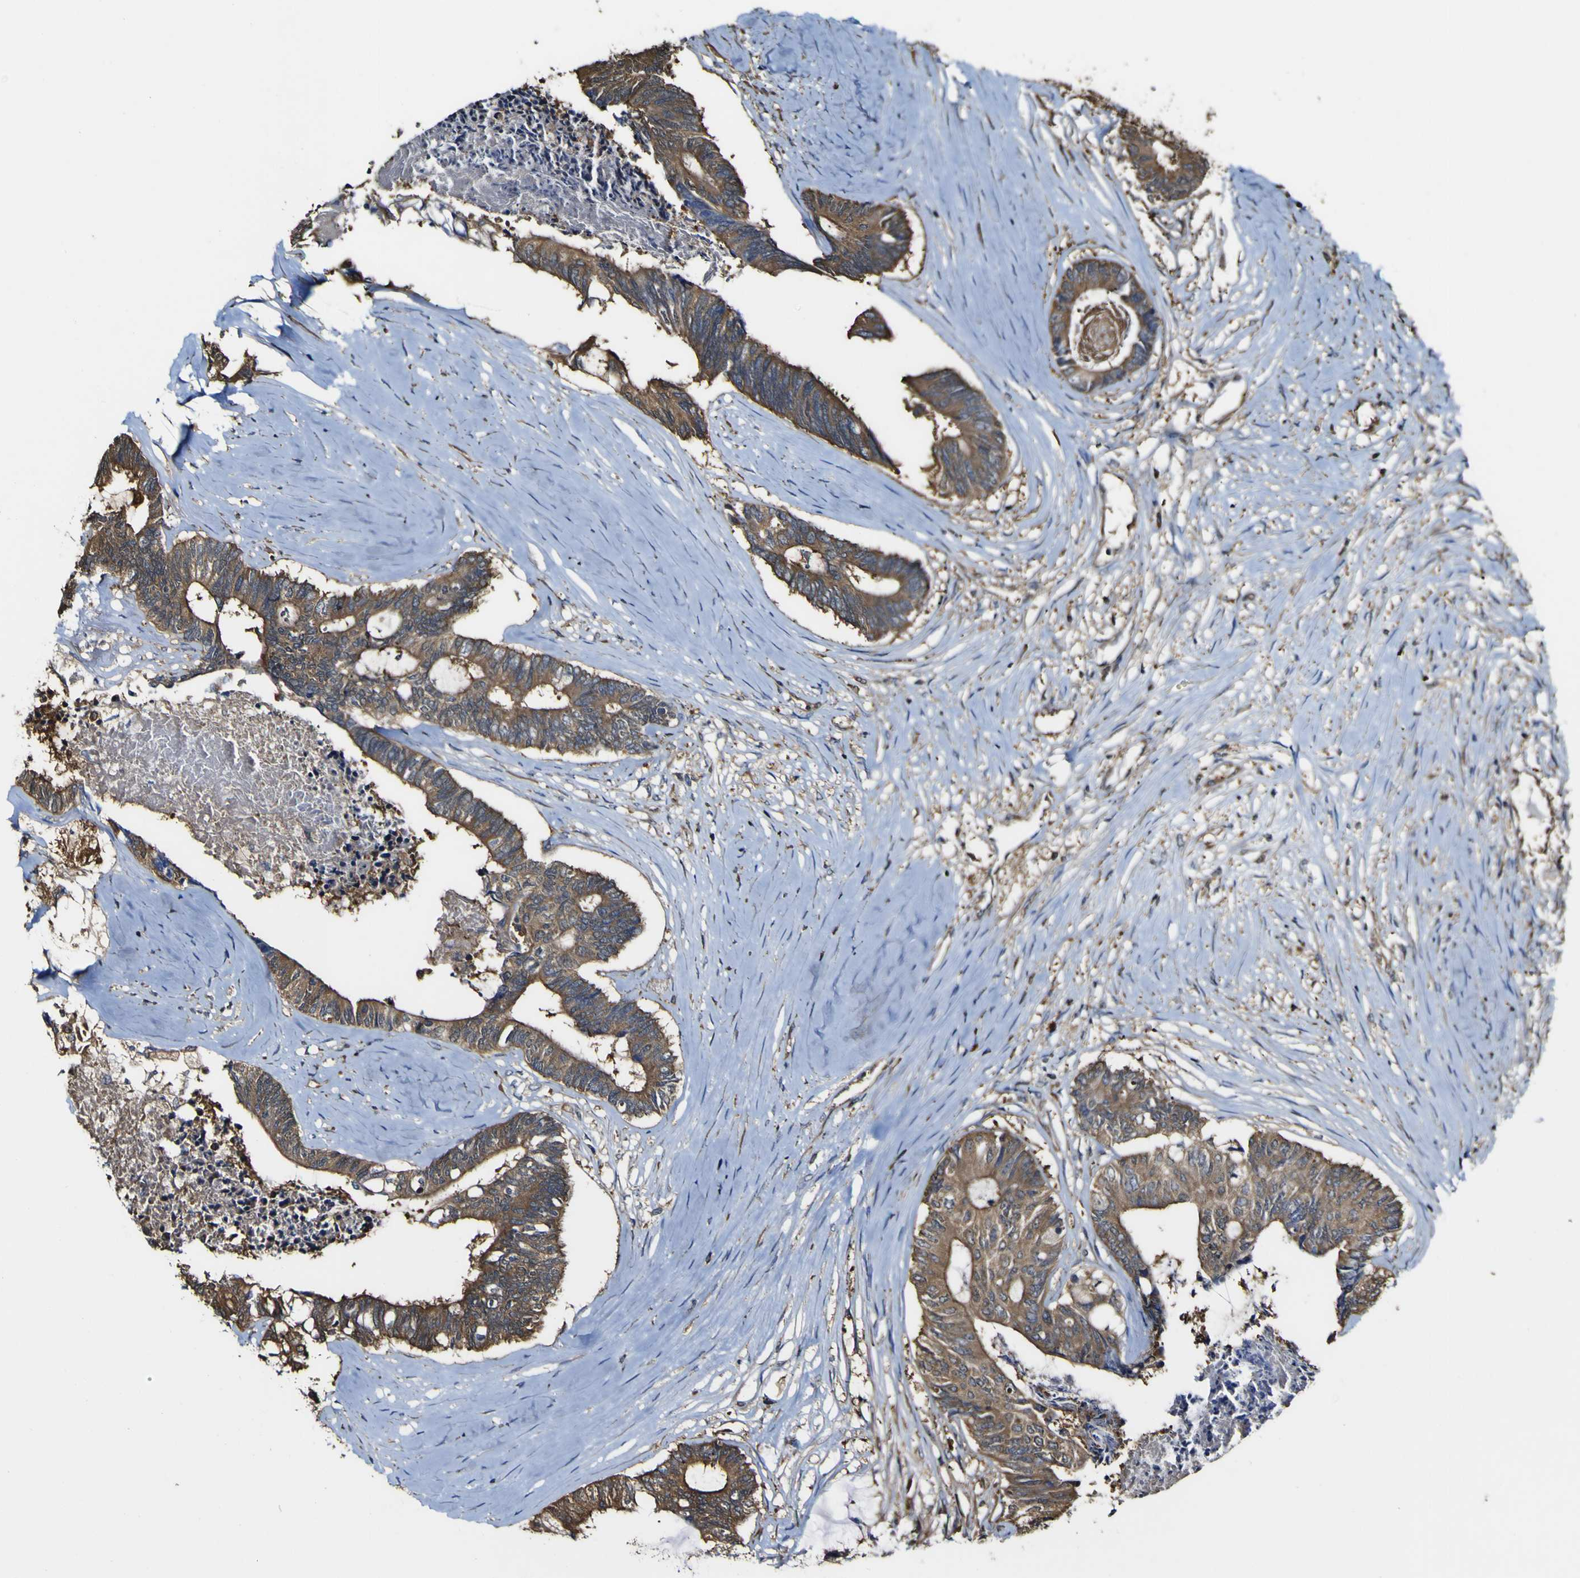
{"staining": {"intensity": "moderate", "quantity": ">75%", "location": "cytoplasmic/membranous"}, "tissue": "colorectal cancer", "cell_type": "Tumor cells", "image_type": "cancer", "snomed": [{"axis": "morphology", "description": "Adenocarcinoma, NOS"}, {"axis": "topography", "description": "Rectum"}], "caption": "Immunohistochemistry histopathology image of human colorectal cancer stained for a protein (brown), which exhibits medium levels of moderate cytoplasmic/membranous positivity in approximately >75% of tumor cells.", "gene": "PTPRR", "patient": {"sex": "male", "age": 63}}